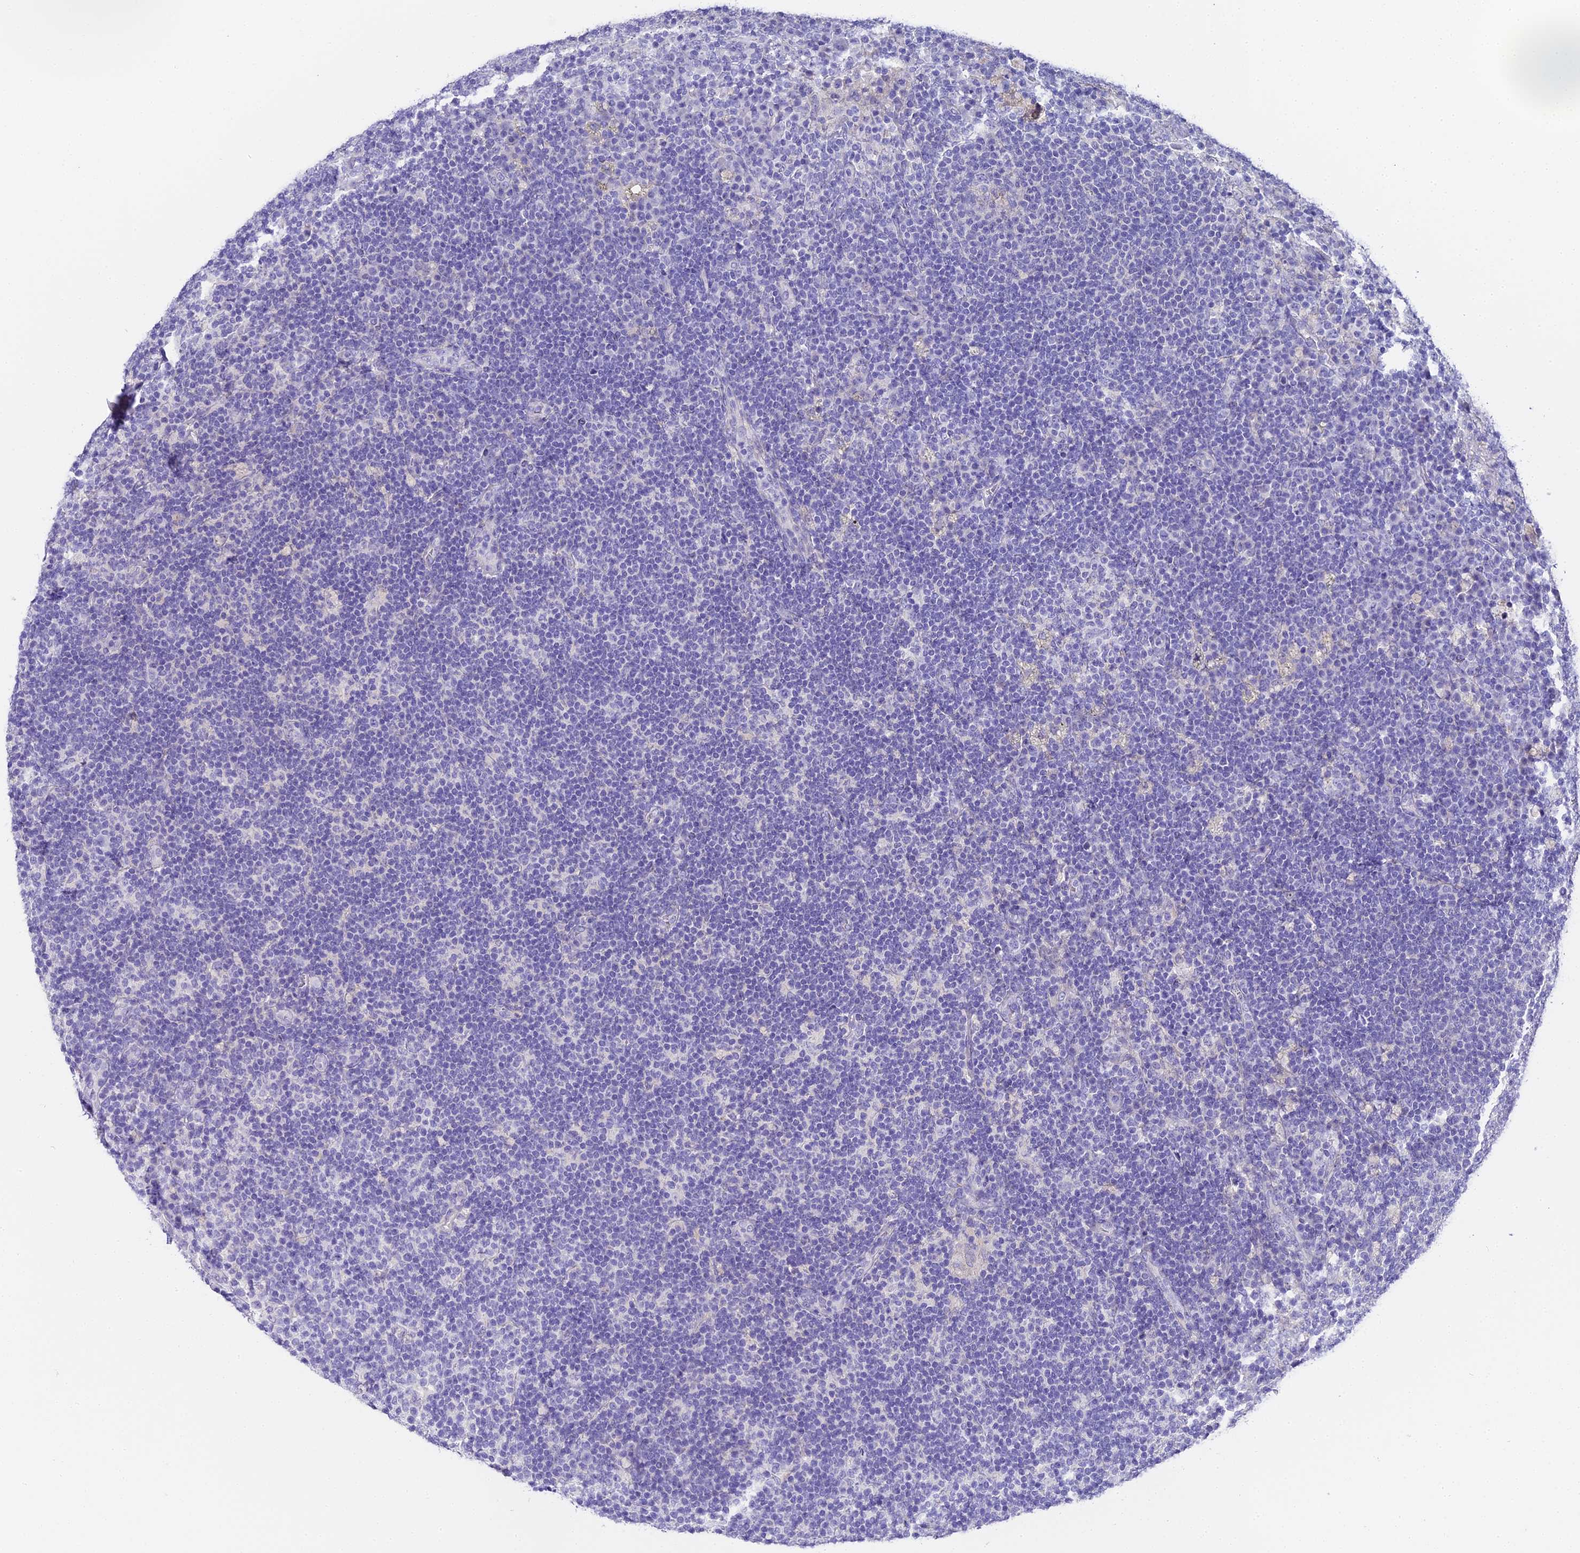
{"staining": {"intensity": "negative", "quantity": "none", "location": "none"}, "tissue": "lymph node", "cell_type": "Germinal center cells", "image_type": "normal", "snomed": [{"axis": "morphology", "description": "Normal tissue, NOS"}, {"axis": "topography", "description": "Lymph node"}], "caption": "DAB immunohistochemical staining of benign lymph node reveals no significant positivity in germinal center cells.", "gene": "ABHD14A", "patient": {"sex": "female", "age": 70}}